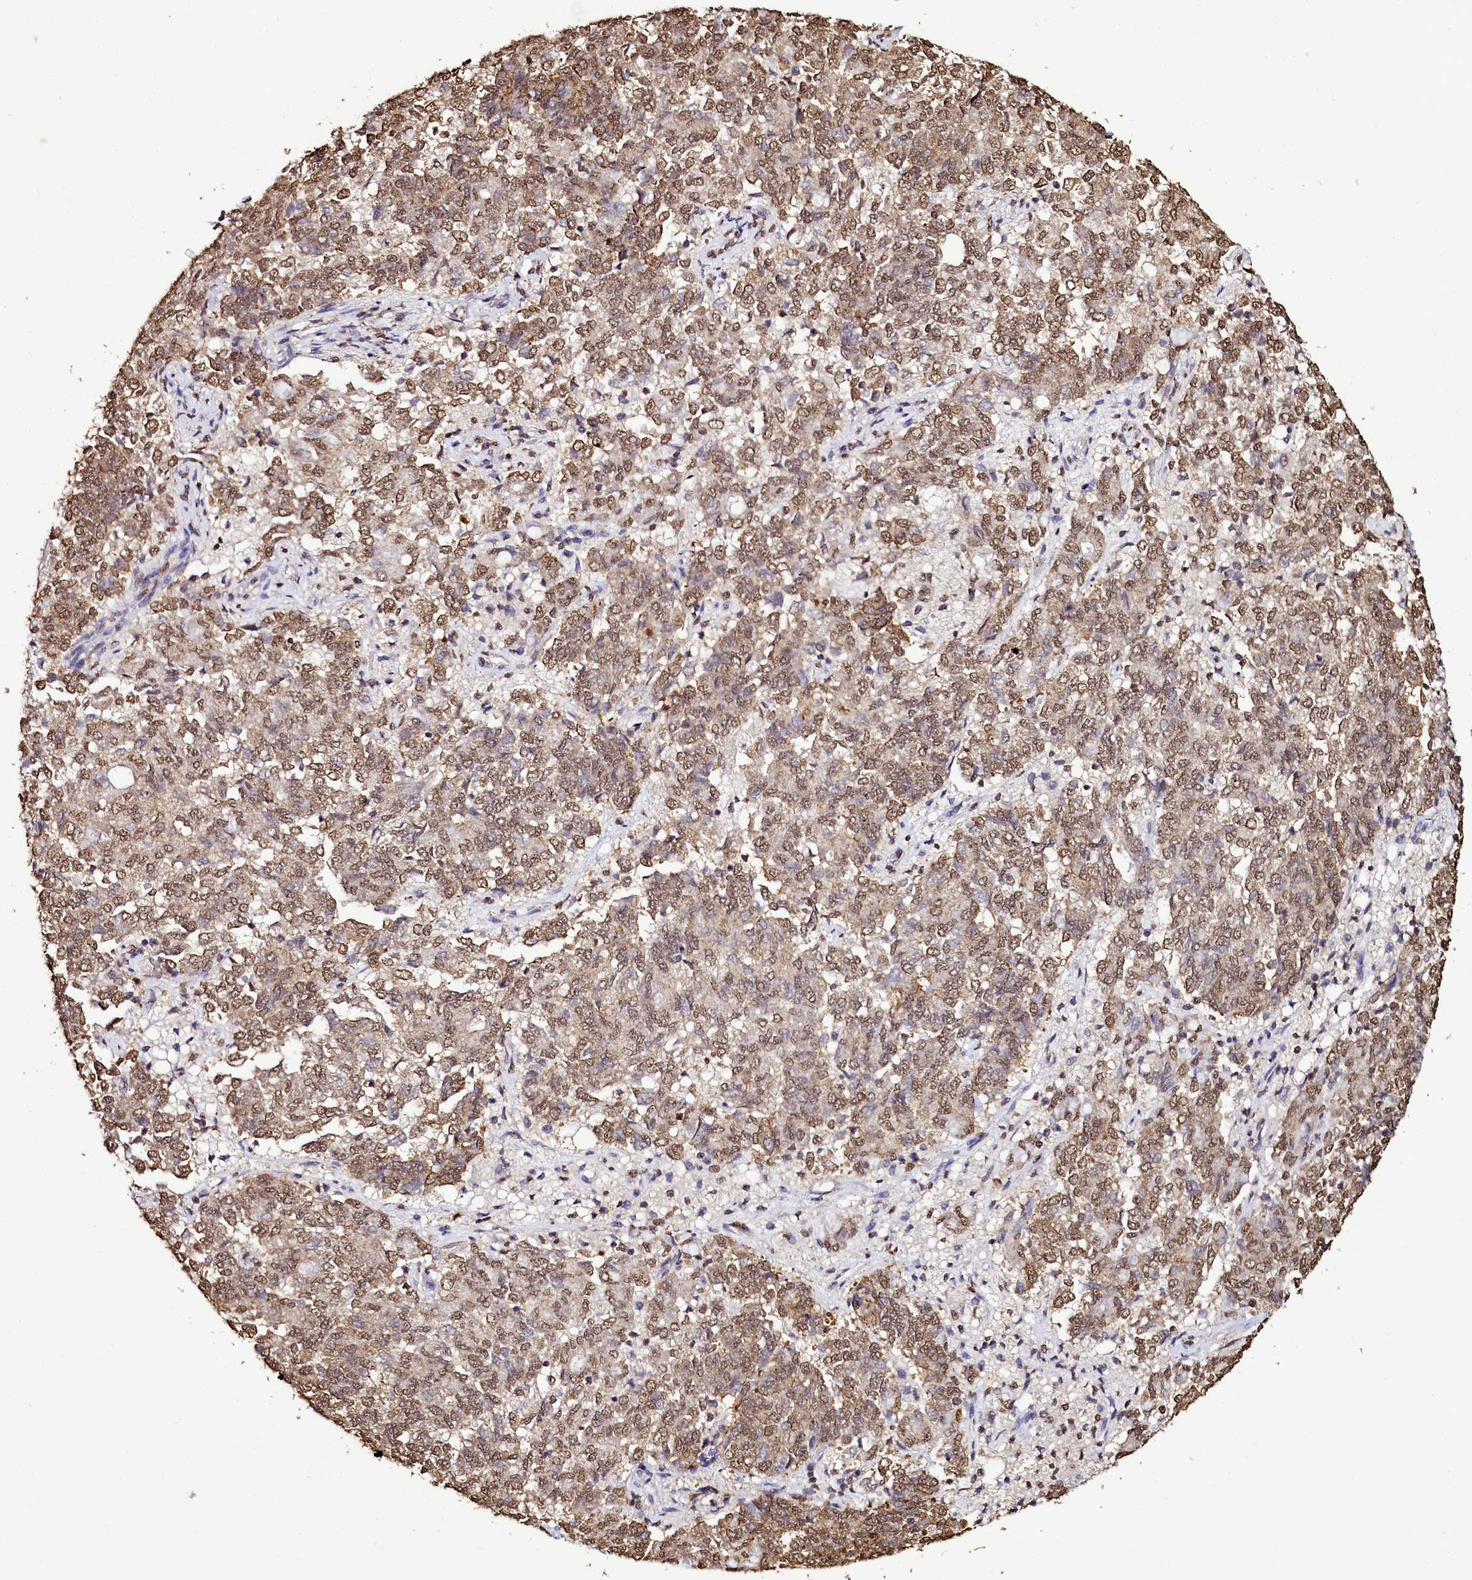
{"staining": {"intensity": "moderate", "quantity": ">75%", "location": "nuclear"}, "tissue": "endometrial cancer", "cell_type": "Tumor cells", "image_type": "cancer", "snomed": [{"axis": "morphology", "description": "Adenocarcinoma, NOS"}, {"axis": "topography", "description": "Endometrium"}], "caption": "A brown stain labels moderate nuclear positivity of a protein in human endometrial cancer (adenocarcinoma) tumor cells.", "gene": "TRIP6", "patient": {"sex": "female", "age": 80}}